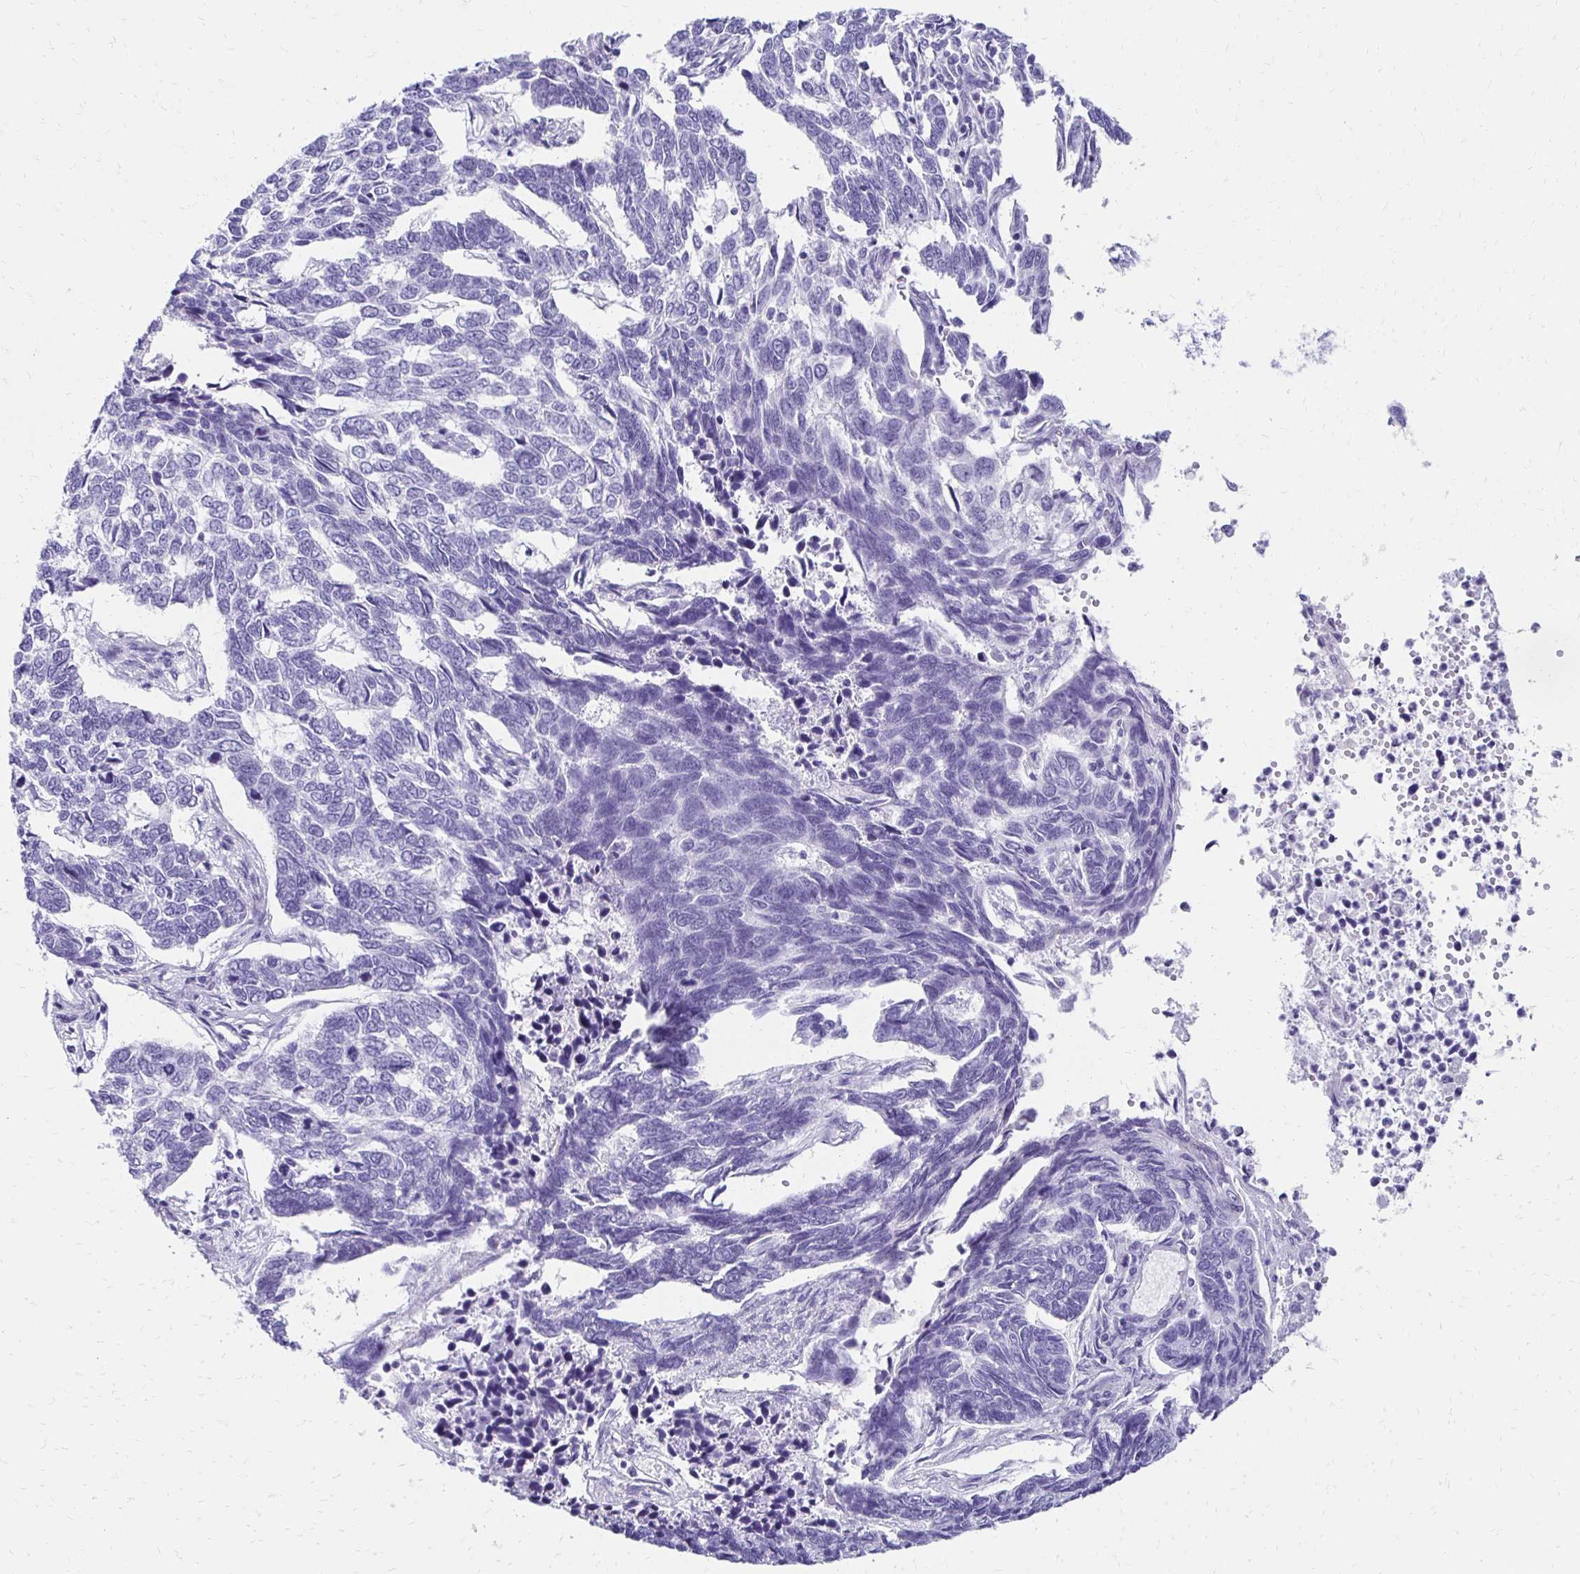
{"staining": {"intensity": "negative", "quantity": "none", "location": "none"}, "tissue": "skin cancer", "cell_type": "Tumor cells", "image_type": "cancer", "snomed": [{"axis": "morphology", "description": "Basal cell carcinoma"}, {"axis": "topography", "description": "Skin"}], "caption": "Basal cell carcinoma (skin) stained for a protein using immunohistochemistry exhibits no positivity tumor cells.", "gene": "TMEM54", "patient": {"sex": "female", "age": 65}}